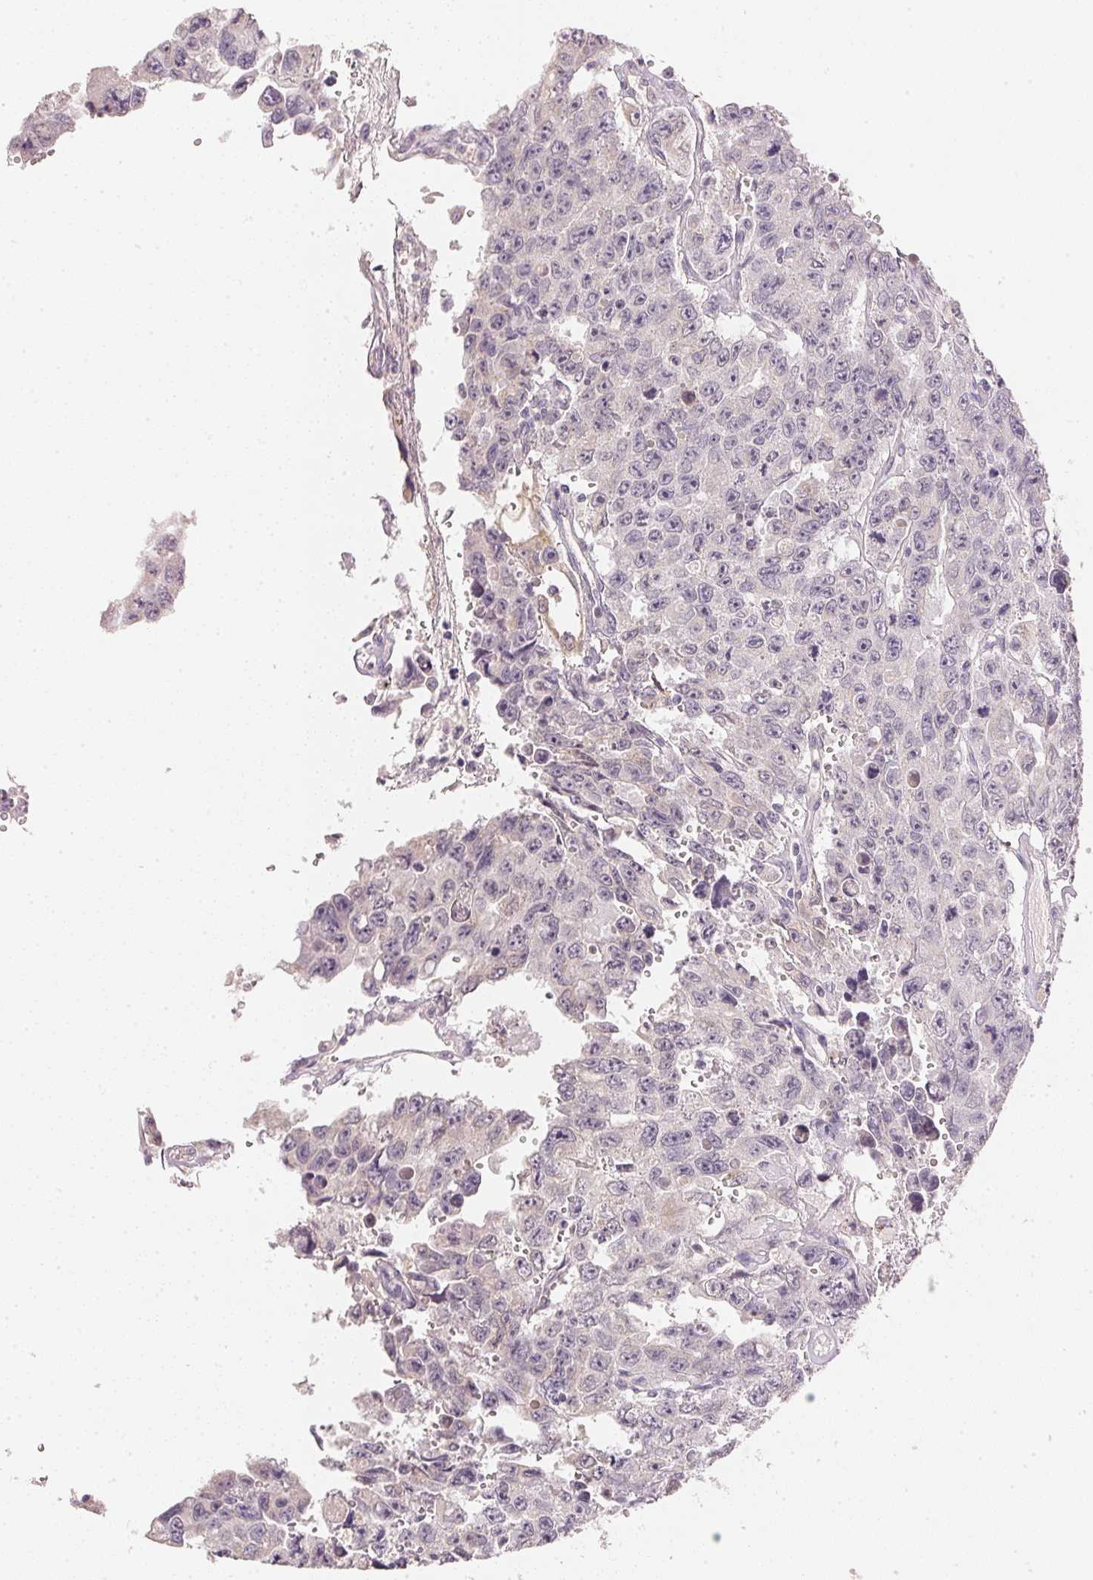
{"staining": {"intensity": "negative", "quantity": "none", "location": "none"}, "tissue": "testis cancer", "cell_type": "Tumor cells", "image_type": "cancer", "snomed": [{"axis": "morphology", "description": "Seminoma, NOS"}, {"axis": "topography", "description": "Testis"}], "caption": "Histopathology image shows no significant protein staining in tumor cells of testis cancer (seminoma). (DAB (3,3'-diaminobenzidine) immunohistochemistry visualized using brightfield microscopy, high magnification).", "gene": "DHCR24", "patient": {"sex": "male", "age": 26}}